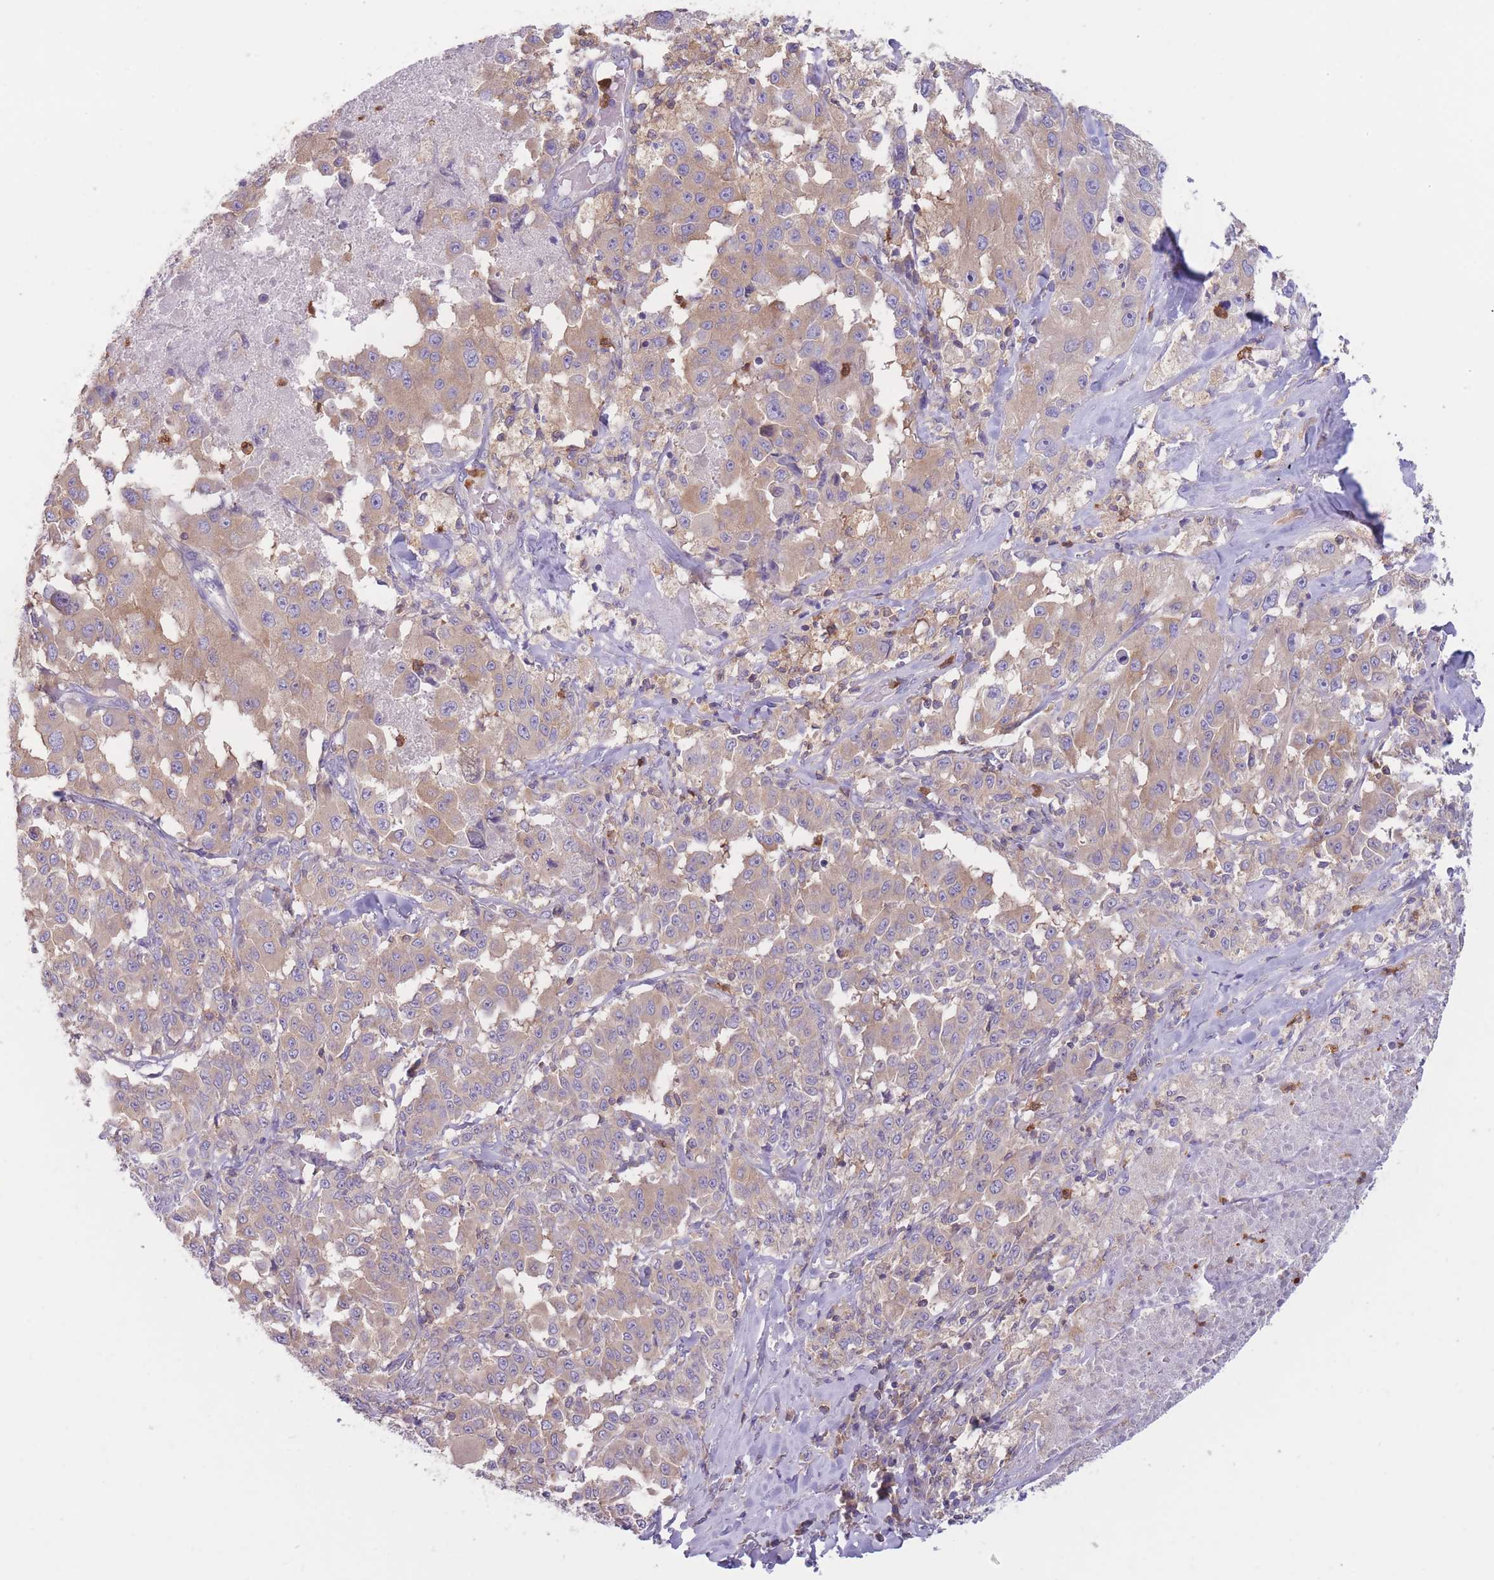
{"staining": {"intensity": "moderate", "quantity": ">75%", "location": "cytoplasmic/membranous"}, "tissue": "melanoma", "cell_type": "Tumor cells", "image_type": "cancer", "snomed": [{"axis": "morphology", "description": "Malignant melanoma, Metastatic site"}, {"axis": "topography", "description": "Lymph node"}], "caption": "A photomicrograph showing moderate cytoplasmic/membranous positivity in about >75% of tumor cells in melanoma, as visualized by brown immunohistochemical staining.", "gene": "ST3GAL4", "patient": {"sex": "male", "age": 62}}